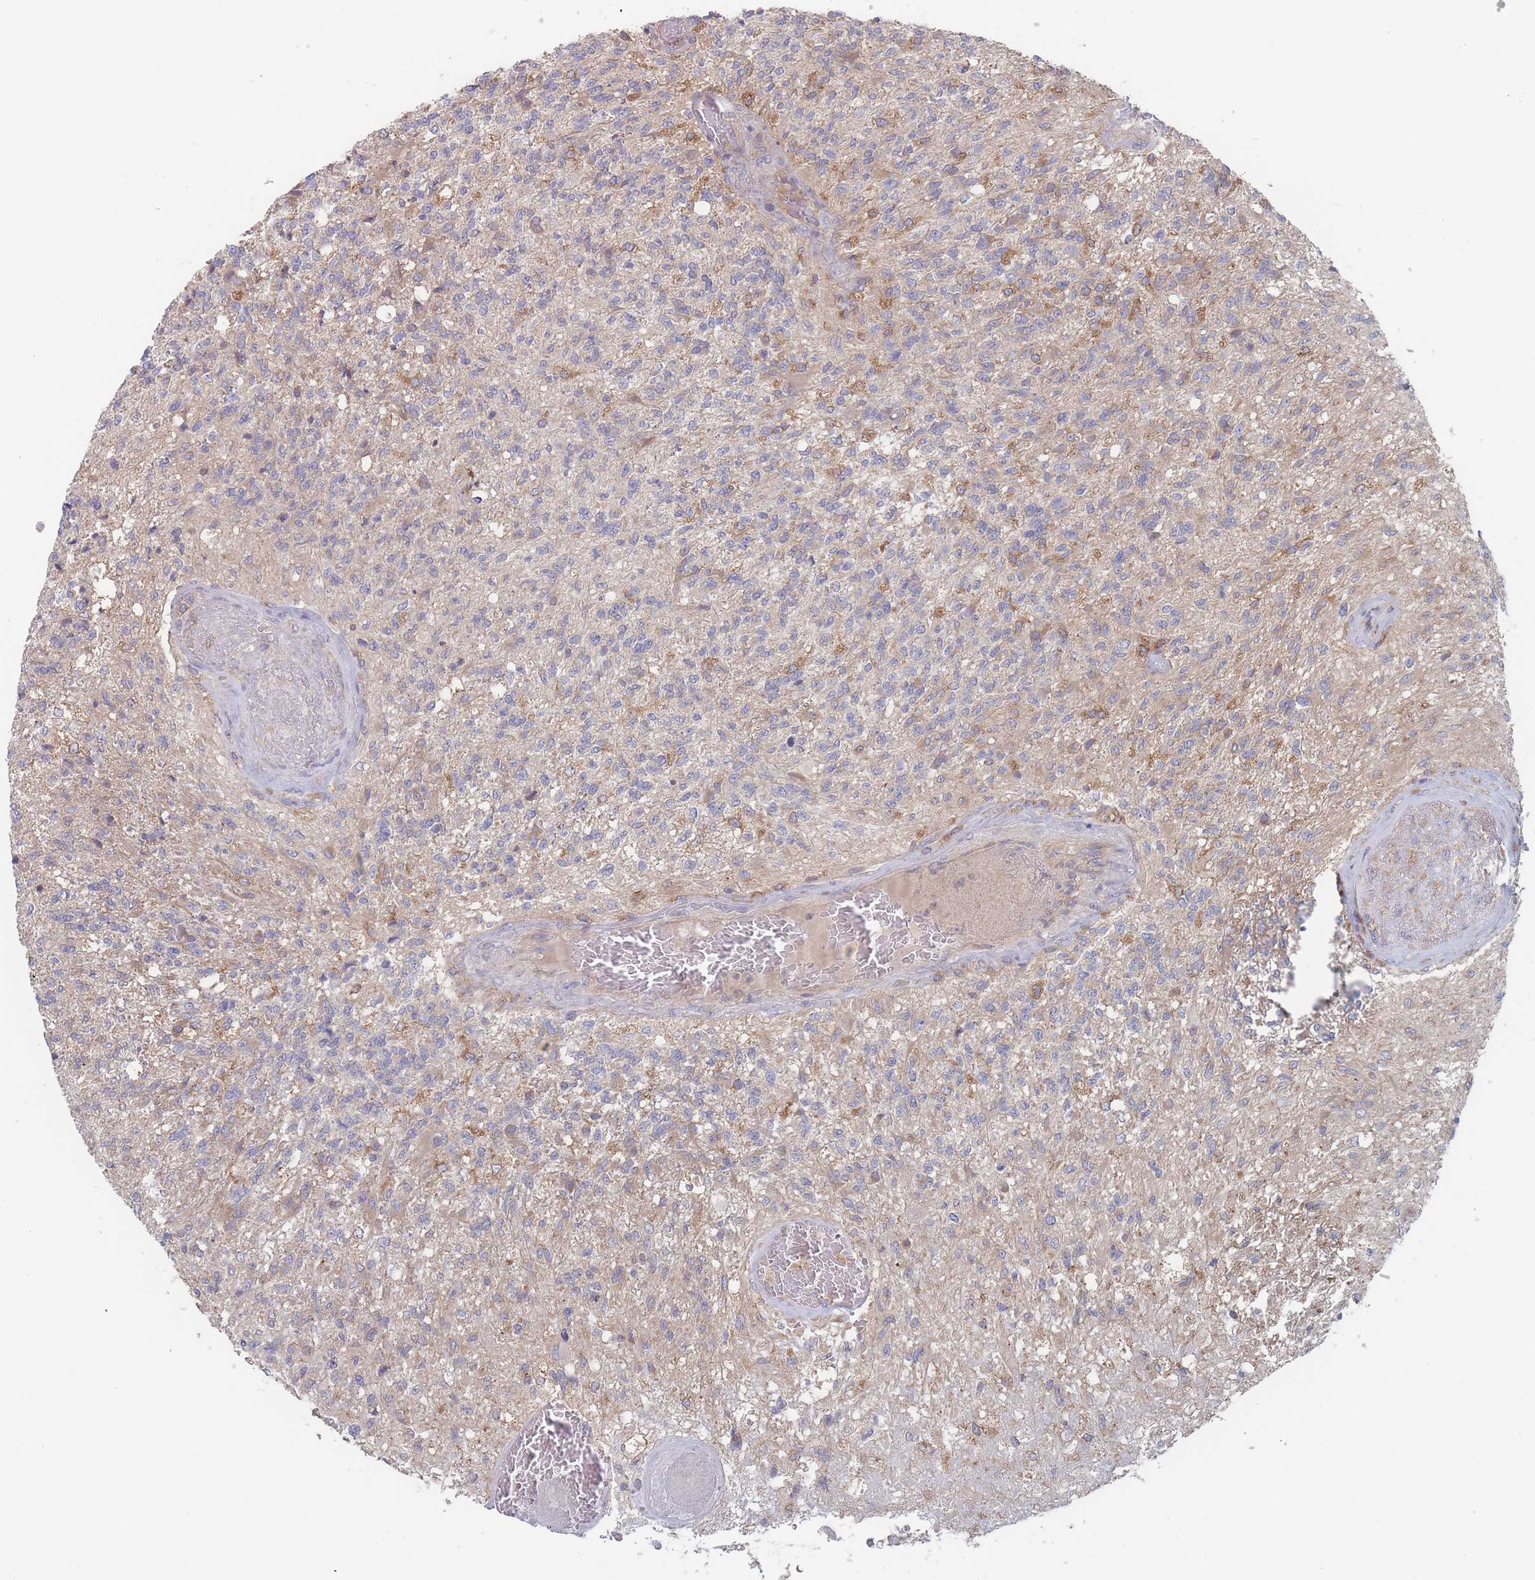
{"staining": {"intensity": "negative", "quantity": "none", "location": "none"}, "tissue": "glioma", "cell_type": "Tumor cells", "image_type": "cancer", "snomed": [{"axis": "morphology", "description": "Glioma, malignant, High grade"}, {"axis": "topography", "description": "Brain"}], "caption": "This histopathology image is of malignant glioma (high-grade) stained with immunohistochemistry (IHC) to label a protein in brown with the nuclei are counter-stained blue. There is no staining in tumor cells.", "gene": "EFCC1", "patient": {"sex": "male", "age": 56}}